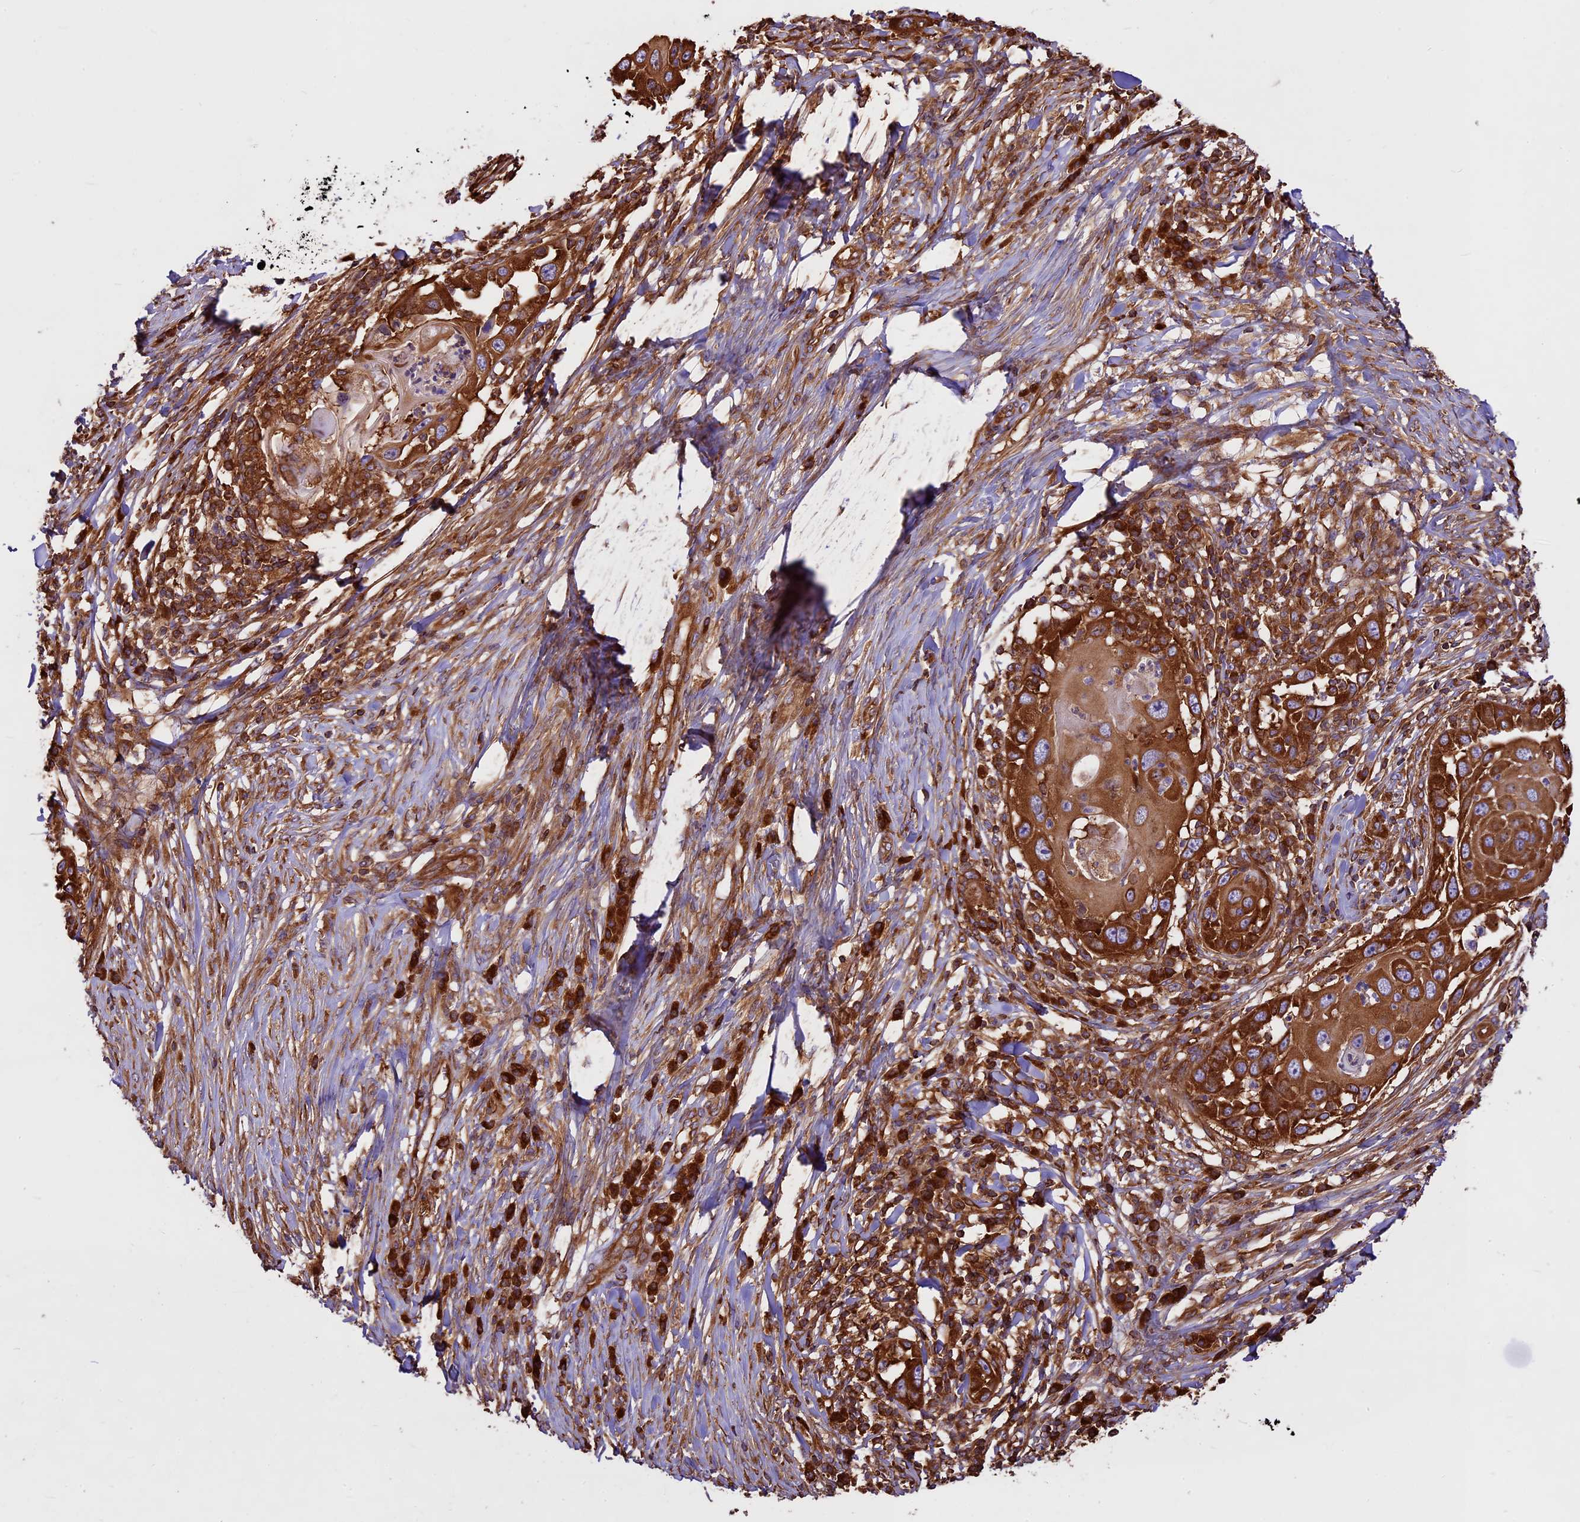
{"staining": {"intensity": "strong", "quantity": ">75%", "location": "cytoplasmic/membranous"}, "tissue": "skin cancer", "cell_type": "Tumor cells", "image_type": "cancer", "snomed": [{"axis": "morphology", "description": "Squamous cell carcinoma, NOS"}, {"axis": "topography", "description": "Skin"}], "caption": "Tumor cells show strong cytoplasmic/membranous positivity in about >75% of cells in skin cancer.", "gene": "KARS1", "patient": {"sex": "female", "age": 44}}